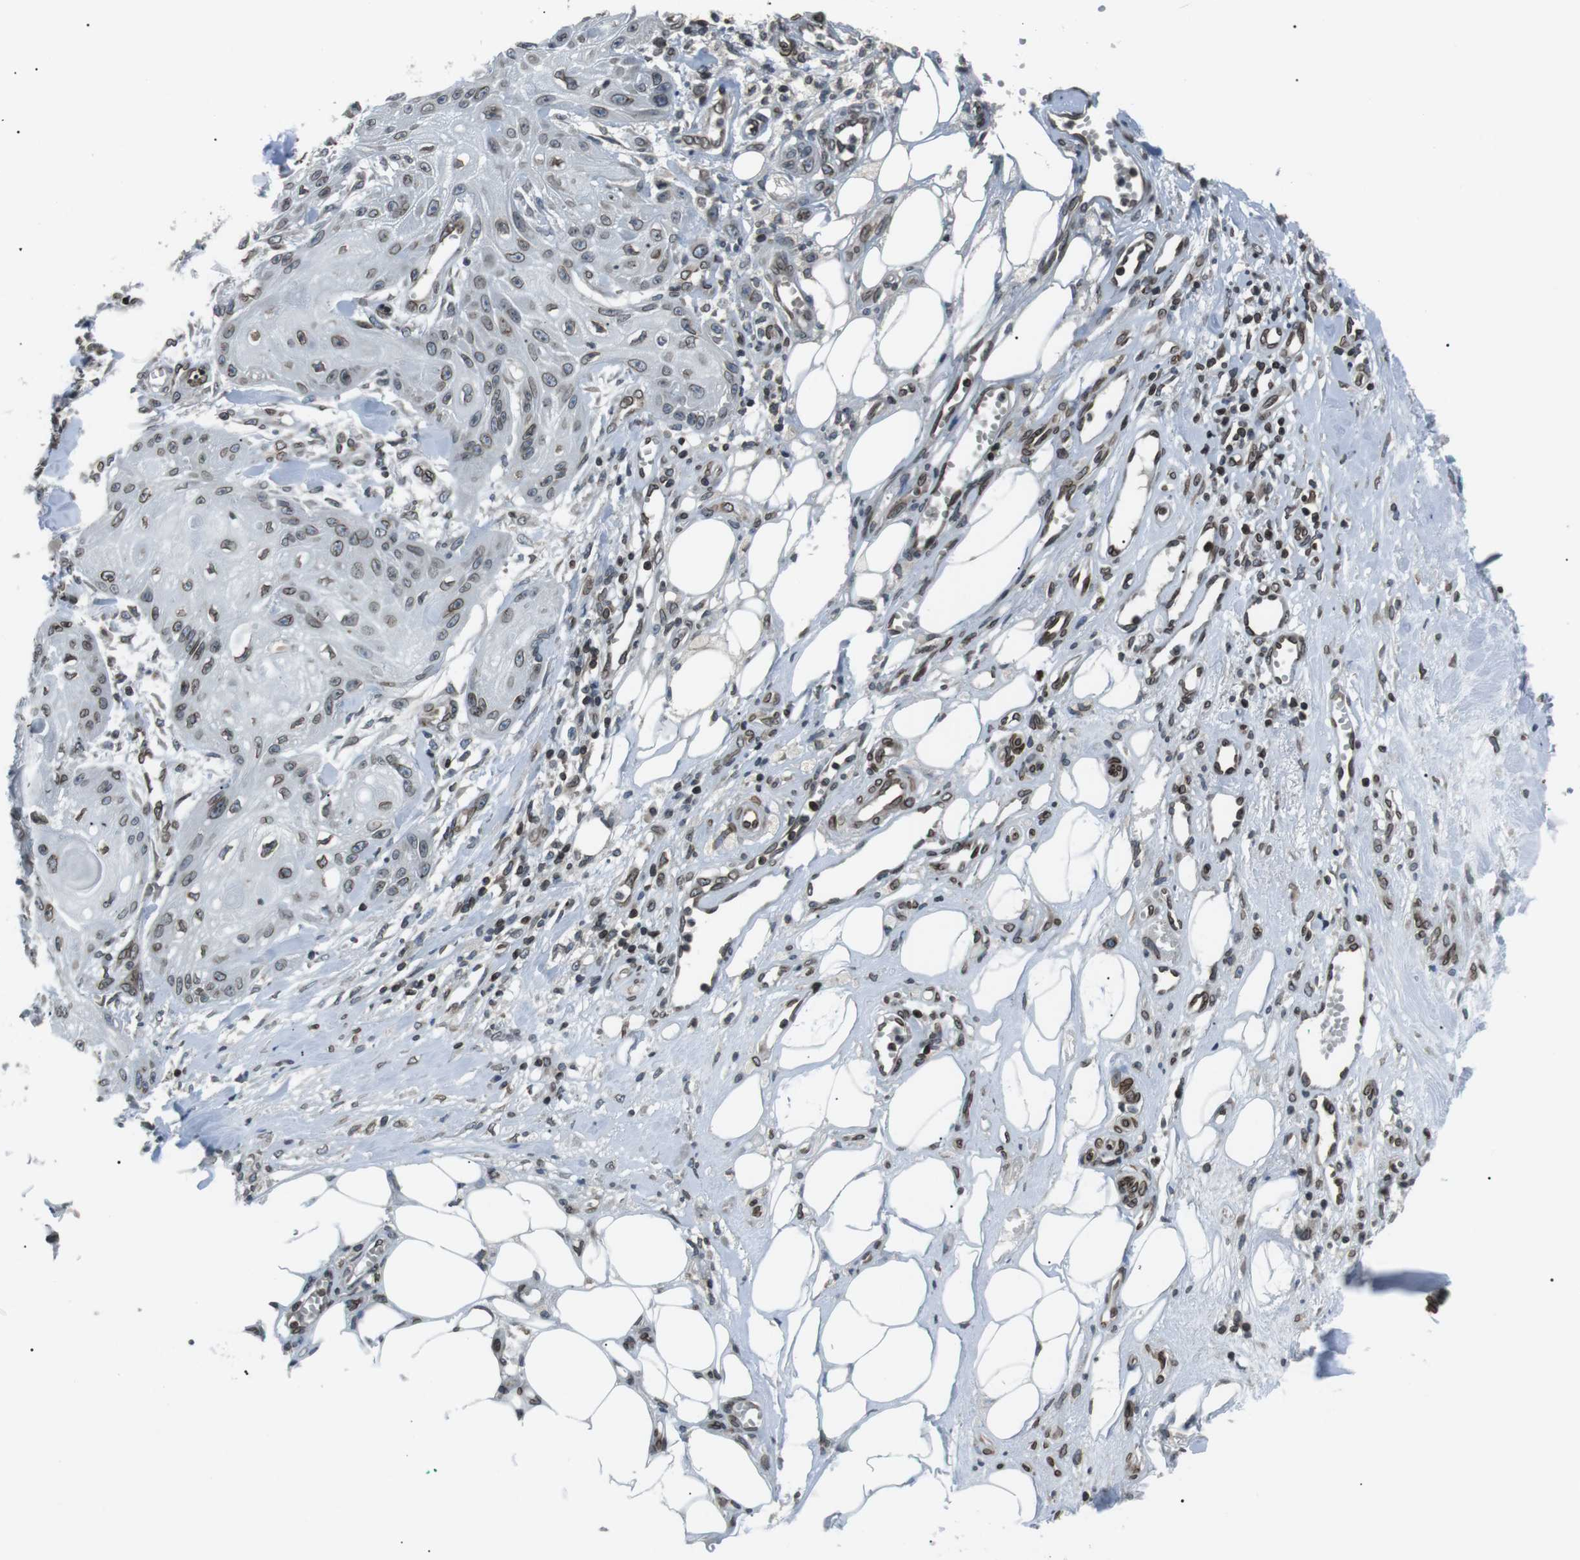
{"staining": {"intensity": "weak", "quantity": ">75%", "location": "cytoplasmic/membranous,nuclear"}, "tissue": "skin cancer", "cell_type": "Tumor cells", "image_type": "cancer", "snomed": [{"axis": "morphology", "description": "Squamous cell carcinoma, NOS"}, {"axis": "topography", "description": "Skin"}], "caption": "IHC staining of squamous cell carcinoma (skin), which demonstrates low levels of weak cytoplasmic/membranous and nuclear positivity in about >75% of tumor cells indicating weak cytoplasmic/membranous and nuclear protein staining. The staining was performed using DAB (3,3'-diaminobenzidine) (brown) for protein detection and nuclei were counterstained in hematoxylin (blue).", "gene": "TMX4", "patient": {"sex": "male", "age": 74}}